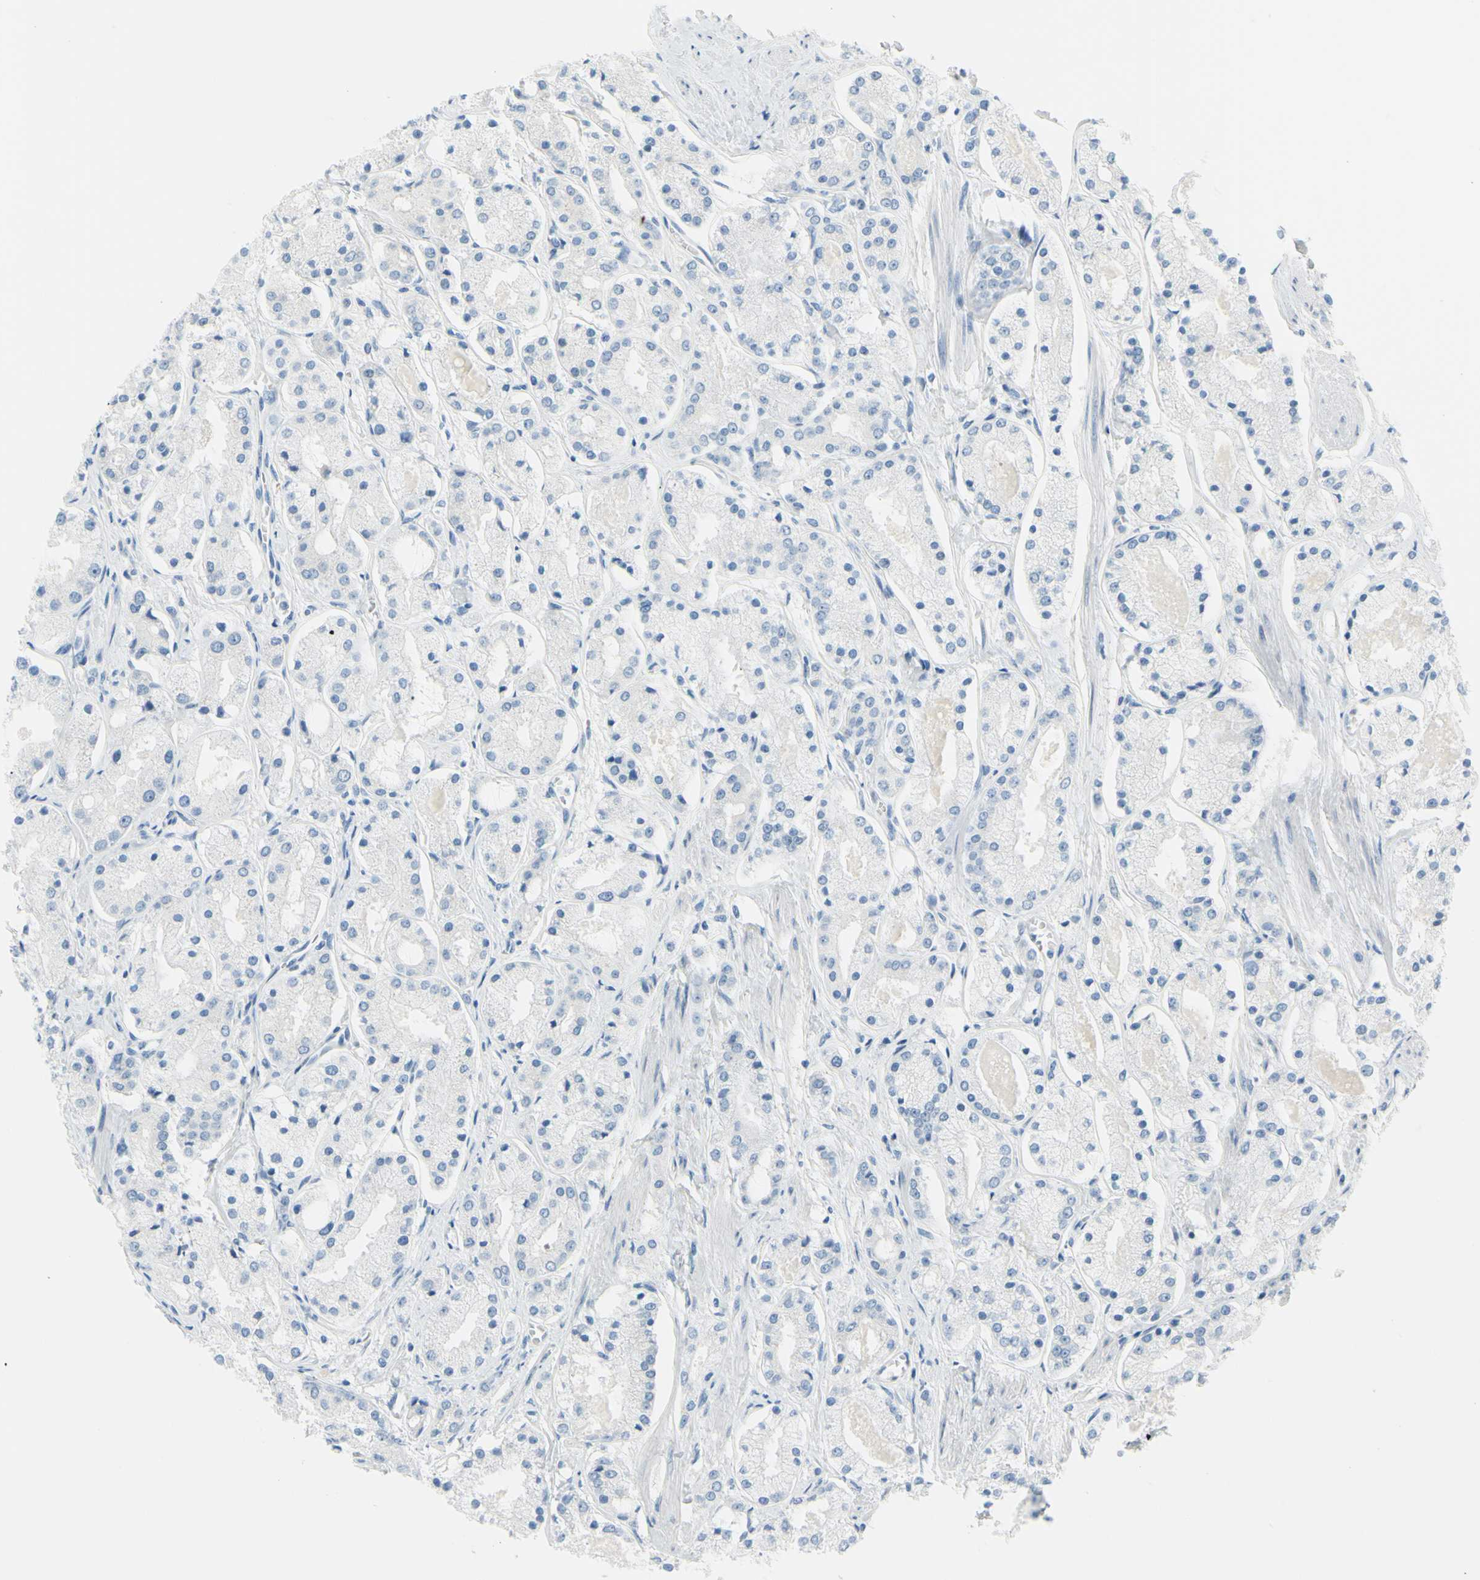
{"staining": {"intensity": "negative", "quantity": "none", "location": "none"}, "tissue": "prostate cancer", "cell_type": "Tumor cells", "image_type": "cancer", "snomed": [{"axis": "morphology", "description": "Adenocarcinoma, High grade"}, {"axis": "topography", "description": "Prostate"}], "caption": "DAB immunohistochemical staining of human prostate cancer (adenocarcinoma (high-grade)) displays no significant expression in tumor cells. (DAB (3,3'-diaminobenzidine) IHC with hematoxylin counter stain).", "gene": "DCT", "patient": {"sex": "male", "age": 66}}